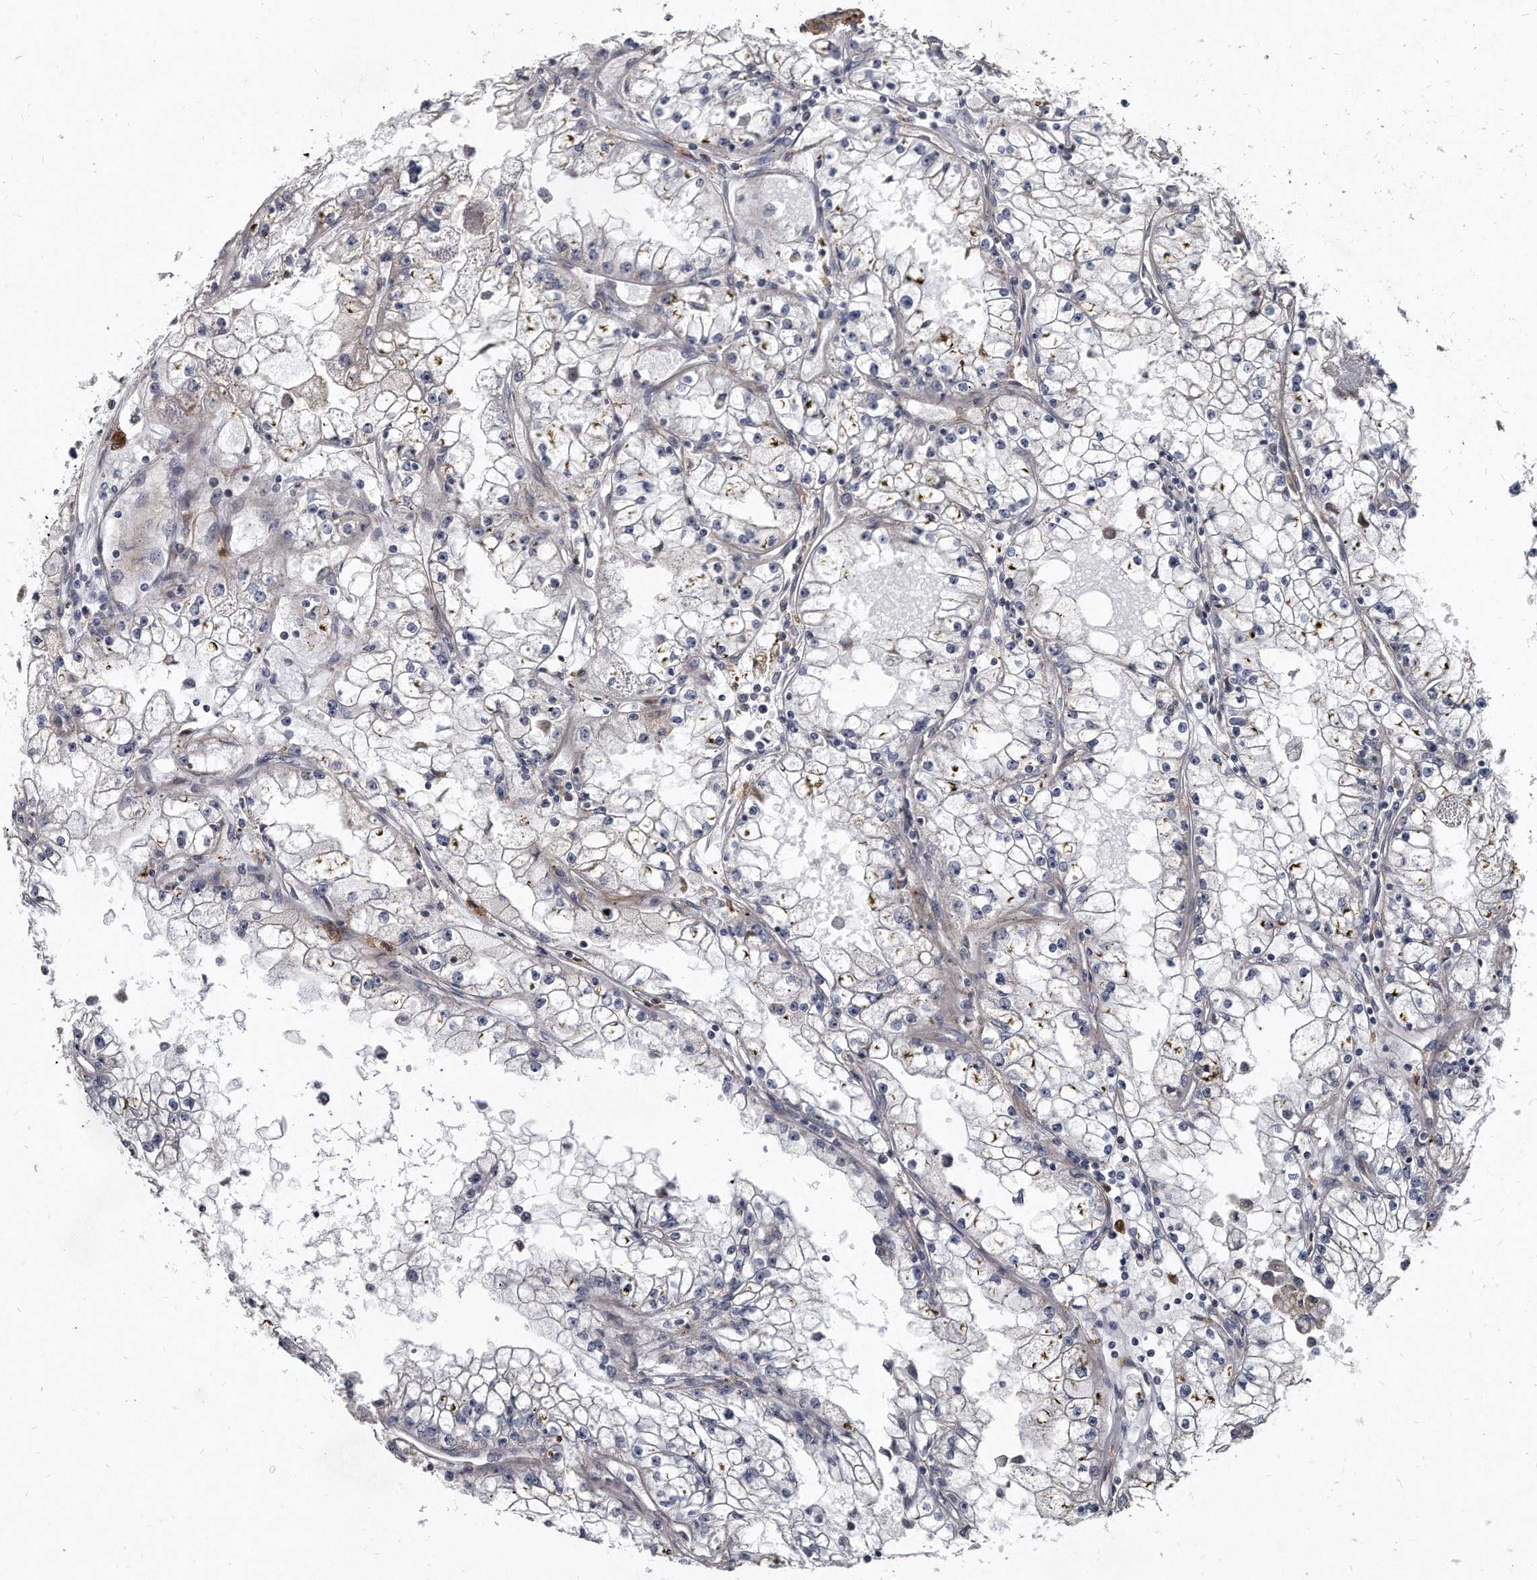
{"staining": {"intensity": "negative", "quantity": "none", "location": "none"}, "tissue": "renal cancer", "cell_type": "Tumor cells", "image_type": "cancer", "snomed": [{"axis": "morphology", "description": "Adenocarcinoma, NOS"}, {"axis": "topography", "description": "Kidney"}], "caption": "This is a image of IHC staining of adenocarcinoma (renal), which shows no positivity in tumor cells.", "gene": "KLHDC3", "patient": {"sex": "male", "age": 56}}